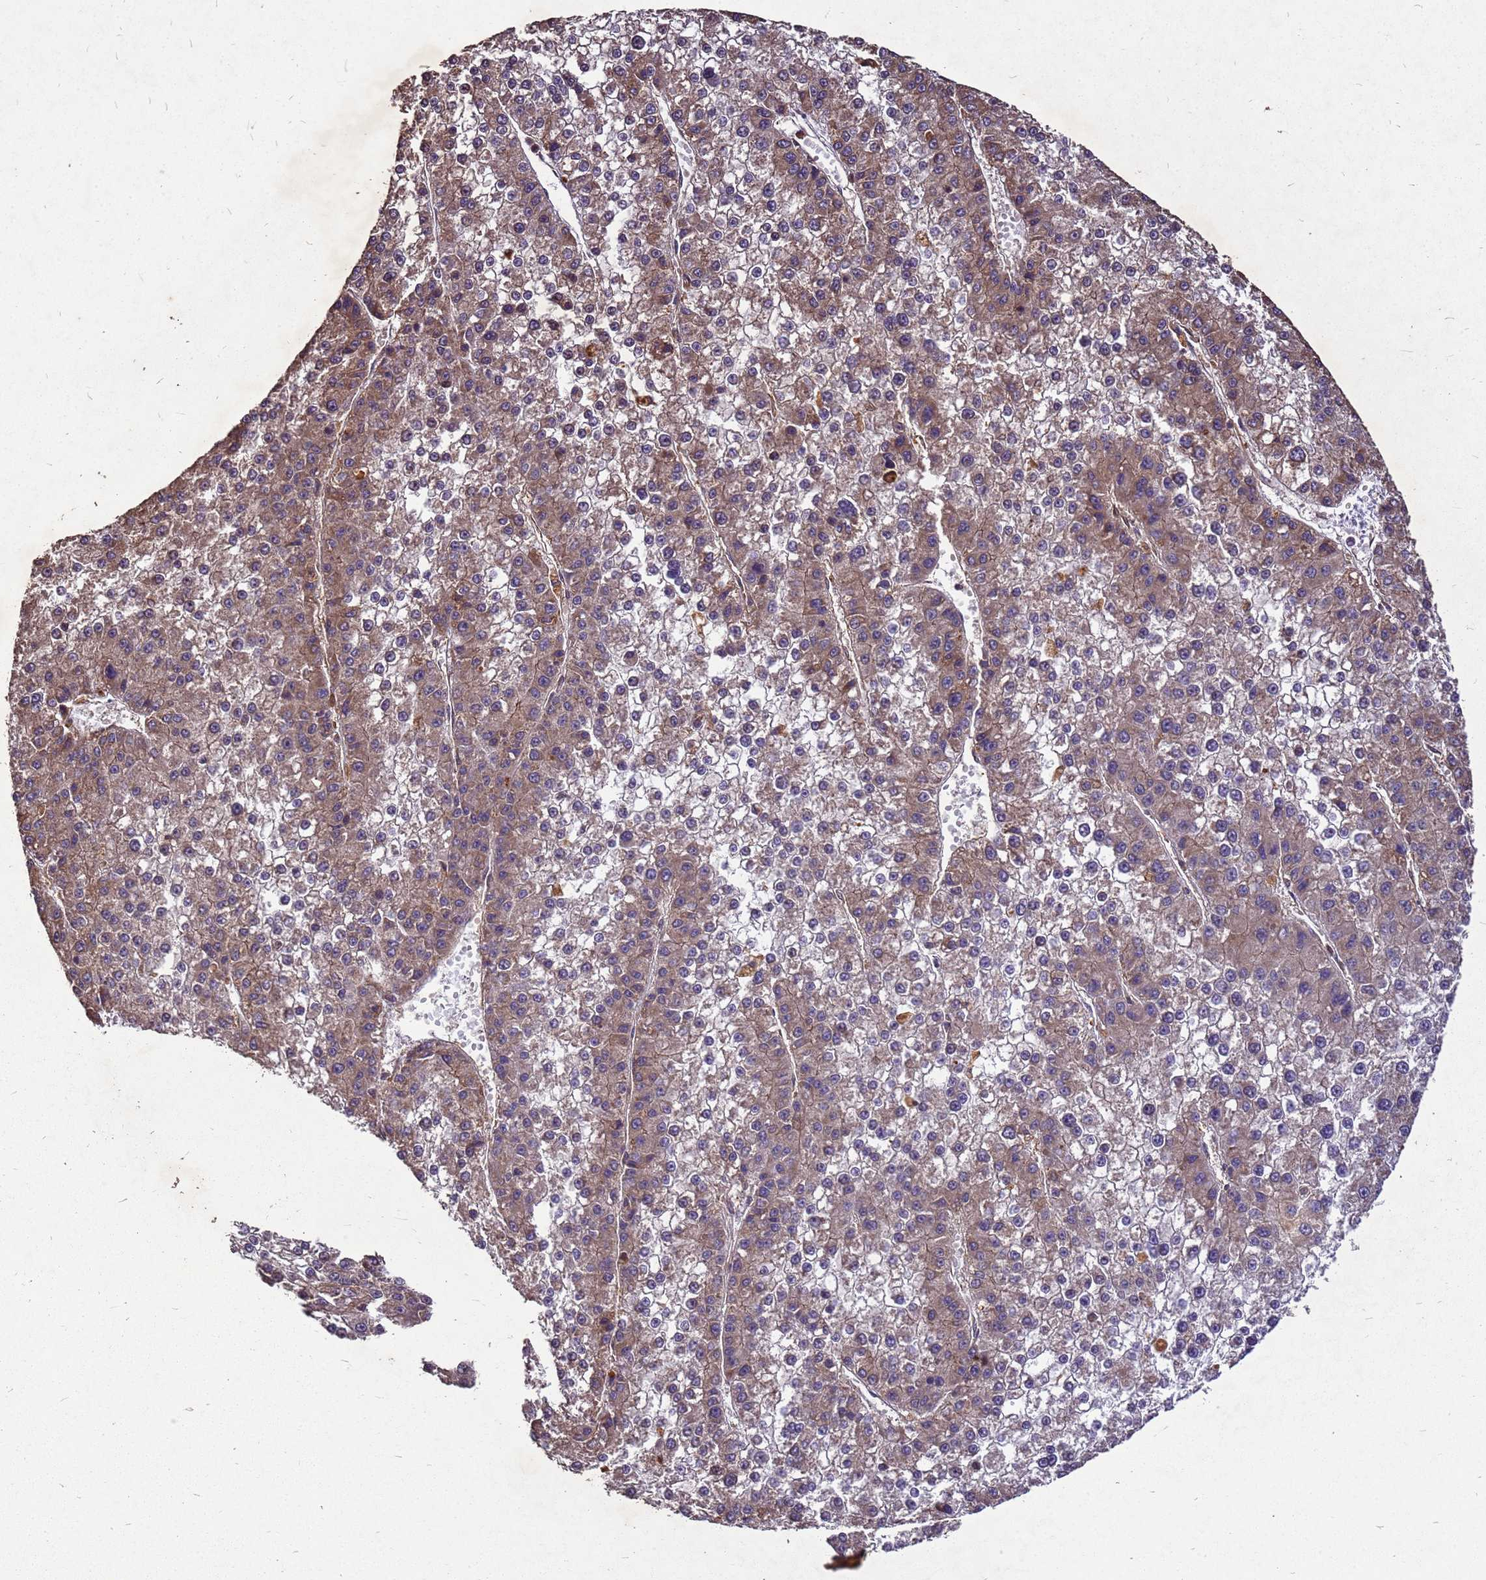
{"staining": {"intensity": "moderate", "quantity": ">75%", "location": "cytoplasmic/membranous"}, "tissue": "liver cancer", "cell_type": "Tumor cells", "image_type": "cancer", "snomed": [{"axis": "morphology", "description": "Carcinoma, Hepatocellular, NOS"}, {"axis": "topography", "description": "Liver"}], "caption": "Liver hepatocellular carcinoma was stained to show a protein in brown. There is medium levels of moderate cytoplasmic/membranous expression in approximately >75% of tumor cells.", "gene": "ZNF618", "patient": {"sex": "female", "age": 73}}